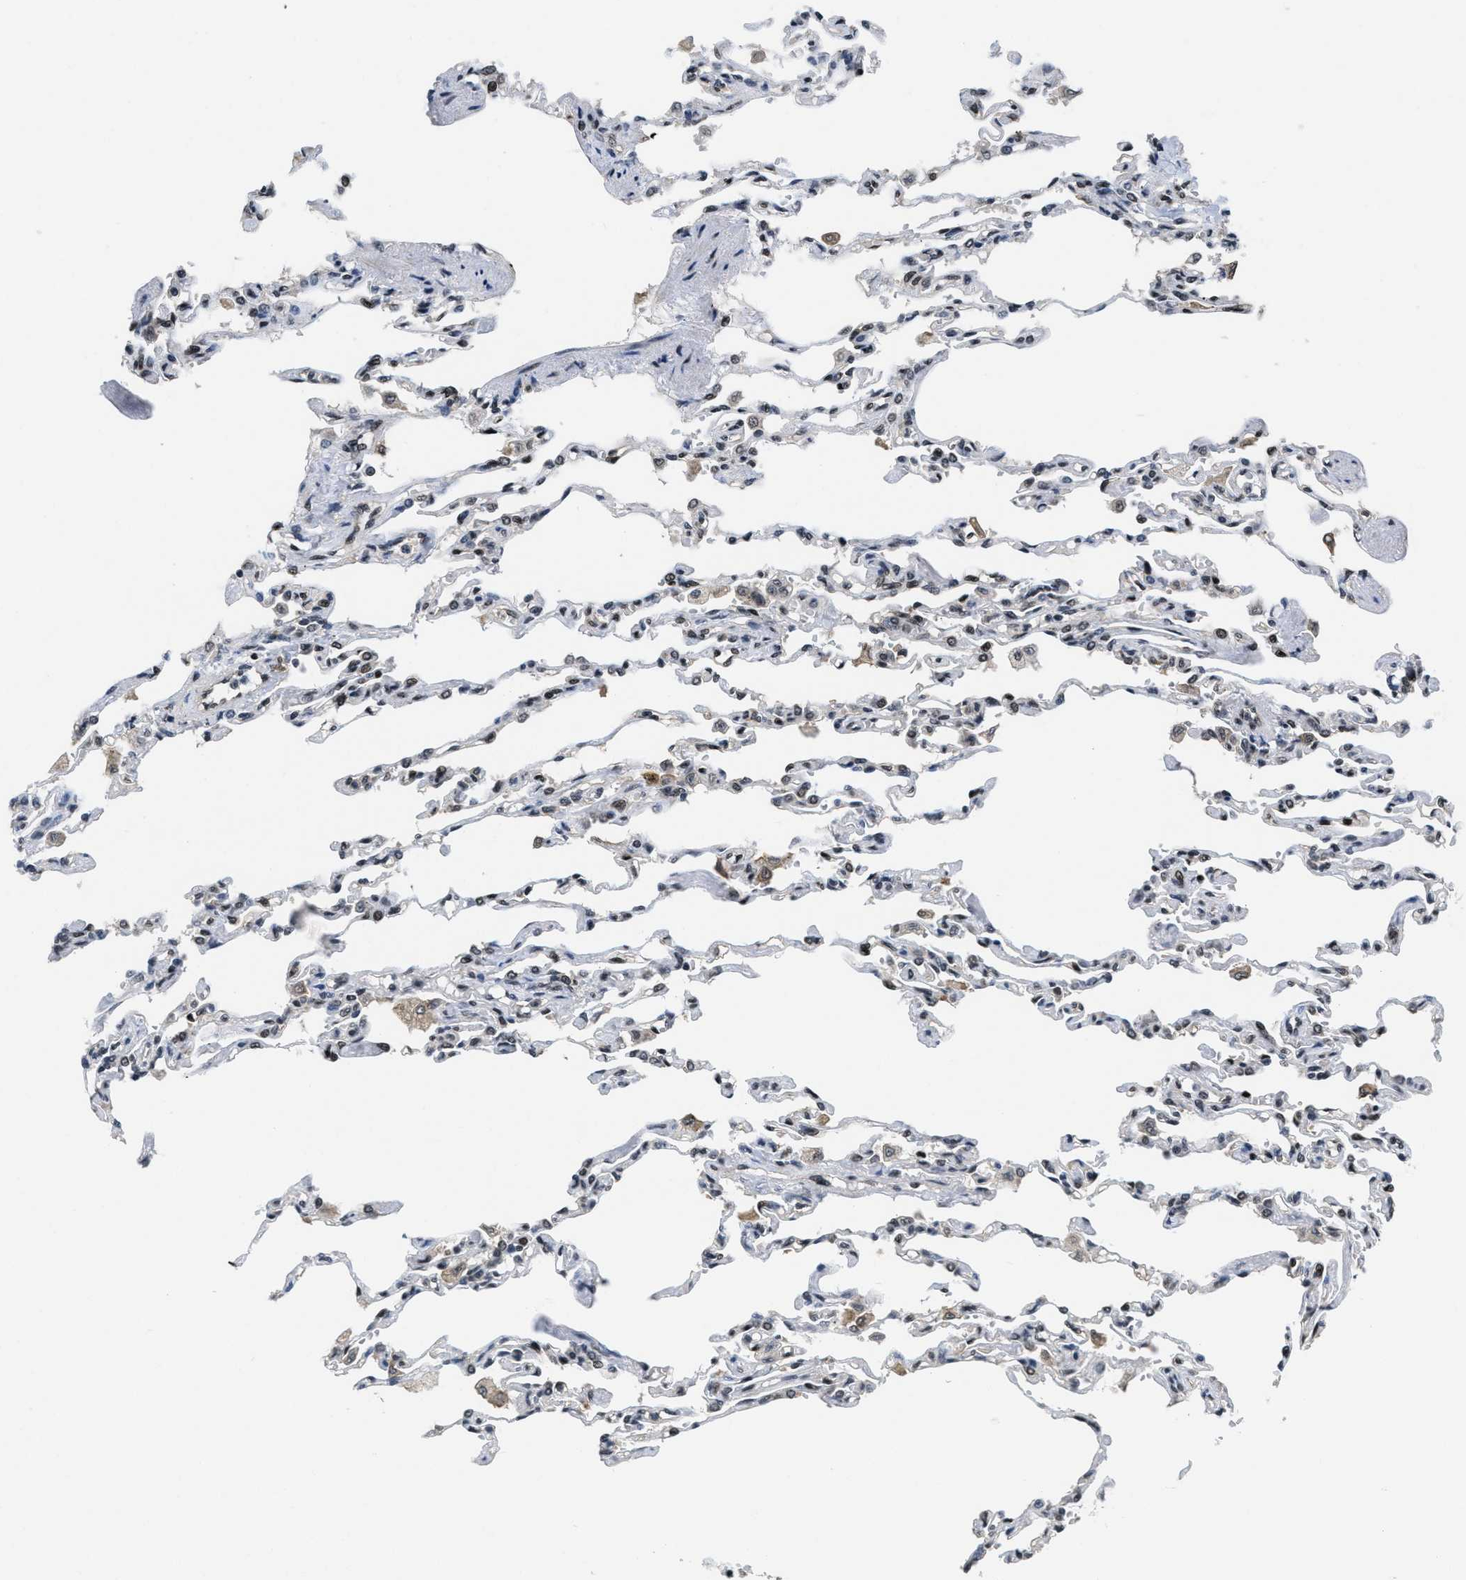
{"staining": {"intensity": "weak", "quantity": "25%-75%", "location": "cytoplasmic/membranous"}, "tissue": "lung", "cell_type": "Alveolar cells", "image_type": "normal", "snomed": [{"axis": "morphology", "description": "Normal tissue, NOS"}, {"axis": "topography", "description": "Lung"}], "caption": "High-power microscopy captured an IHC photomicrograph of benign lung, revealing weak cytoplasmic/membranous positivity in approximately 25%-75% of alveolar cells. The staining is performed using DAB (3,3'-diaminobenzidine) brown chromogen to label protein expression. The nuclei are counter-stained blue using hematoxylin.", "gene": "CUL4B", "patient": {"sex": "male", "age": 21}}